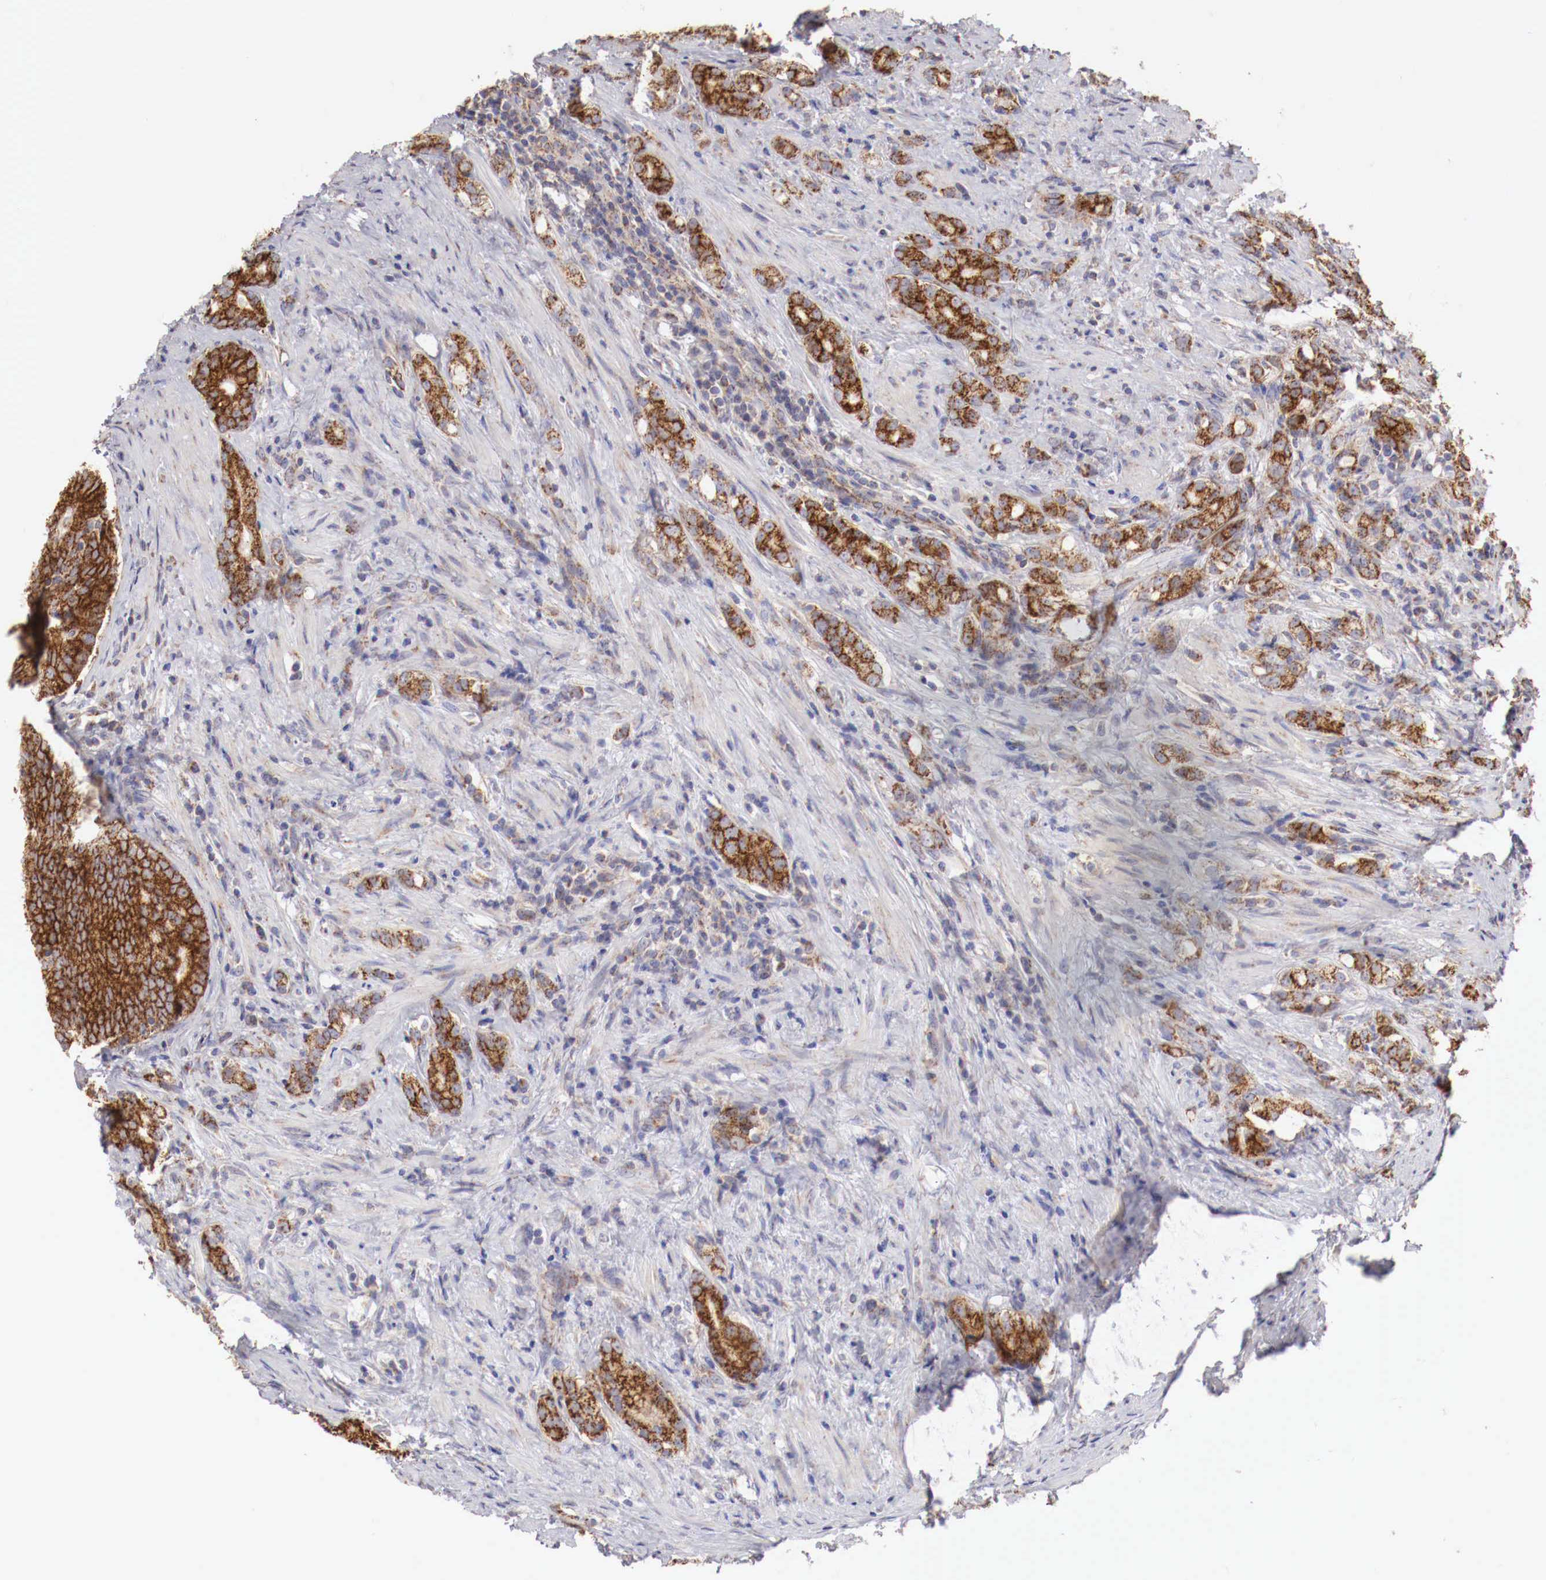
{"staining": {"intensity": "strong", "quantity": ">75%", "location": "cytoplasmic/membranous"}, "tissue": "prostate cancer", "cell_type": "Tumor cells", "image_type": "cancer", "snomed": [{"axis": "morphology", "description": "Adenocarcinoma, Medium grade"}, {"axis": "topography", "description": "Prostate"}], "caption": "IHC image of human prostate cancer stained for a protein (brown), which displays high levels of strong cytoplasmic/membranous expression in approximately >75% of tumor cells.", "gene": "XPNPEP3", "patient": {"sex": "male", "age": 59}}